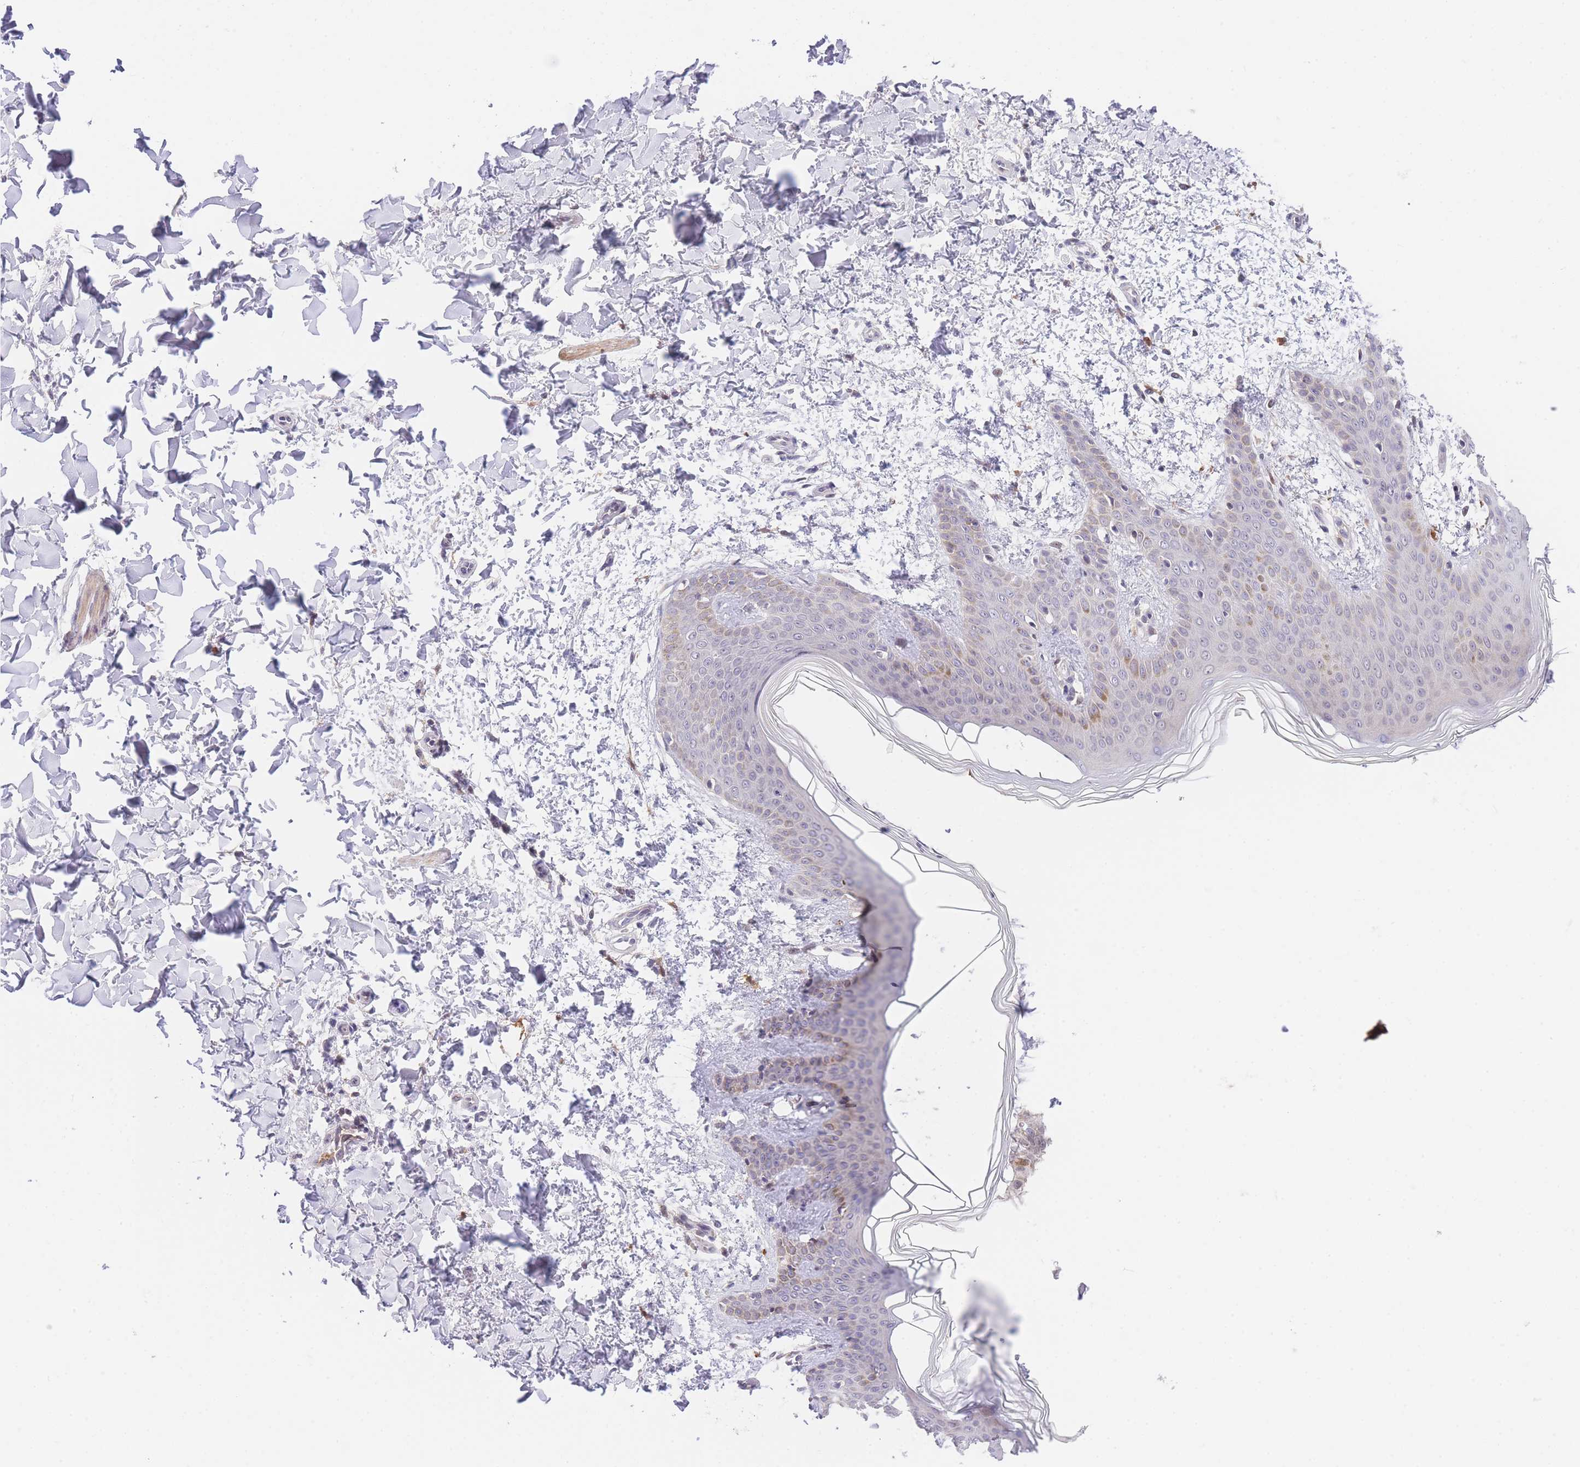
{"staining": {"intensity": "negative", "quantity": "none", "location": "none"}, "tissue": "skin", "cell_type": "Fibroblasts", "image_type": "normal", "snomed": [{"axis": "morphology", "description": "Normal tissue, NOS"}, {"axis": "topography", "description": "Skin"}], "caption": "High magnification brightfield microscopy of normal skin stained with DAB (3,3'-diaminobenzidine) (brown) and counterstained with hematoxylin (blue): fibroblasts show no significant positivity.", "gene": "SLC25A33", "patient": {"sex": "male", "age": 36}}